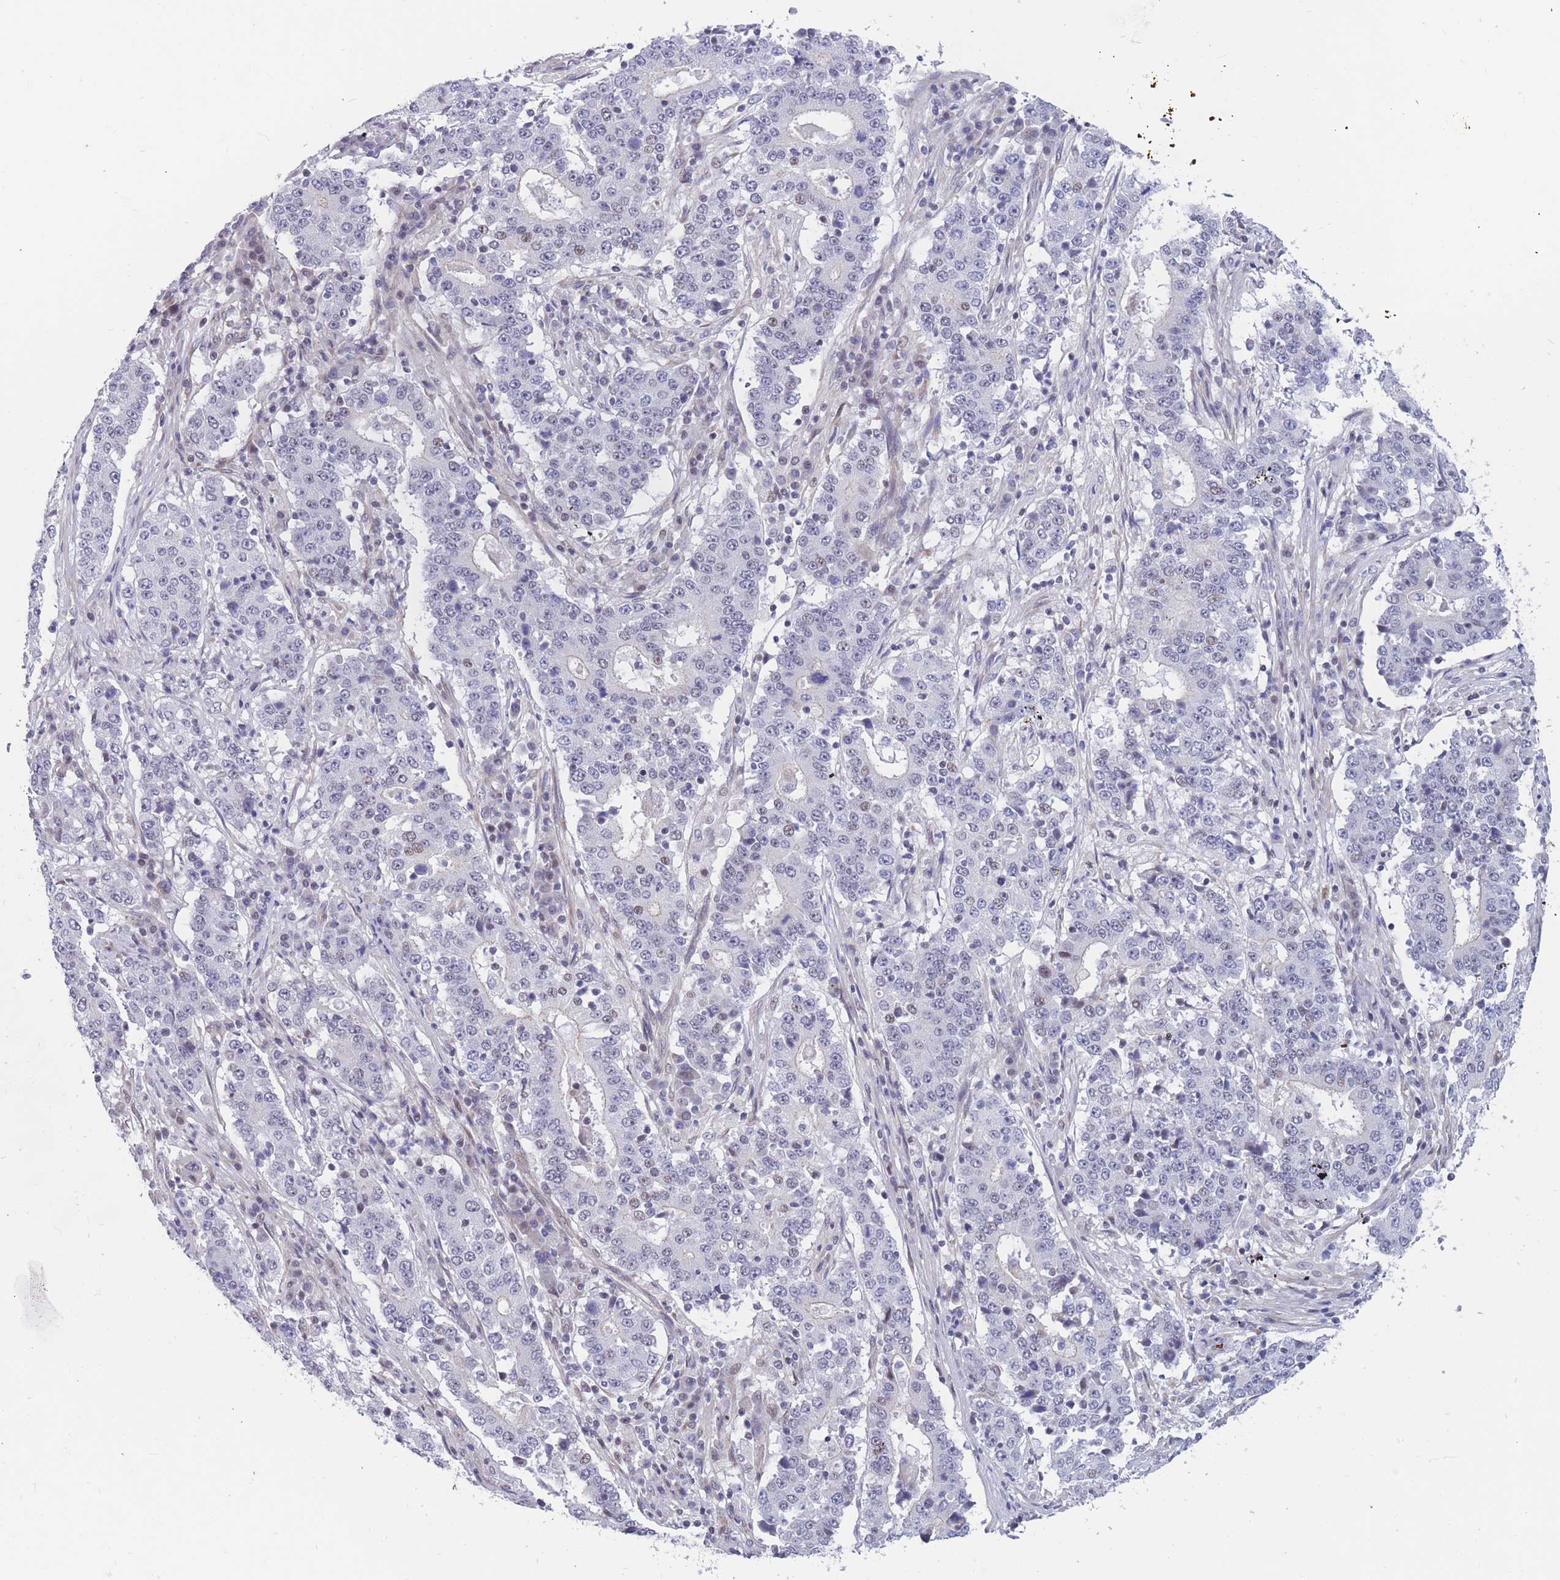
{"staining": {"intensity": "negative", "quantity": "none", "location": "none"}, "tissue": "stomach cancer", "cell_type": "Tumor cells", "image_type": "cancer", "snomed": [{"axis": "morphology", "description": "Adenocarcinoma, NOS"}, {"axis": "topography", "description": "Stomach"}], "caption": "Tumor cells show no significant protein positivity in stomach cancer. The staining was performed using DAB (3,3'-diaminobenzidine) to visualize the protein expression in brown, while the nuclei were stained in blue with hematoxylin (Magnification: 20x).", "gene": "BCL9L", "patient": {"sex": "male", "age": 59}}